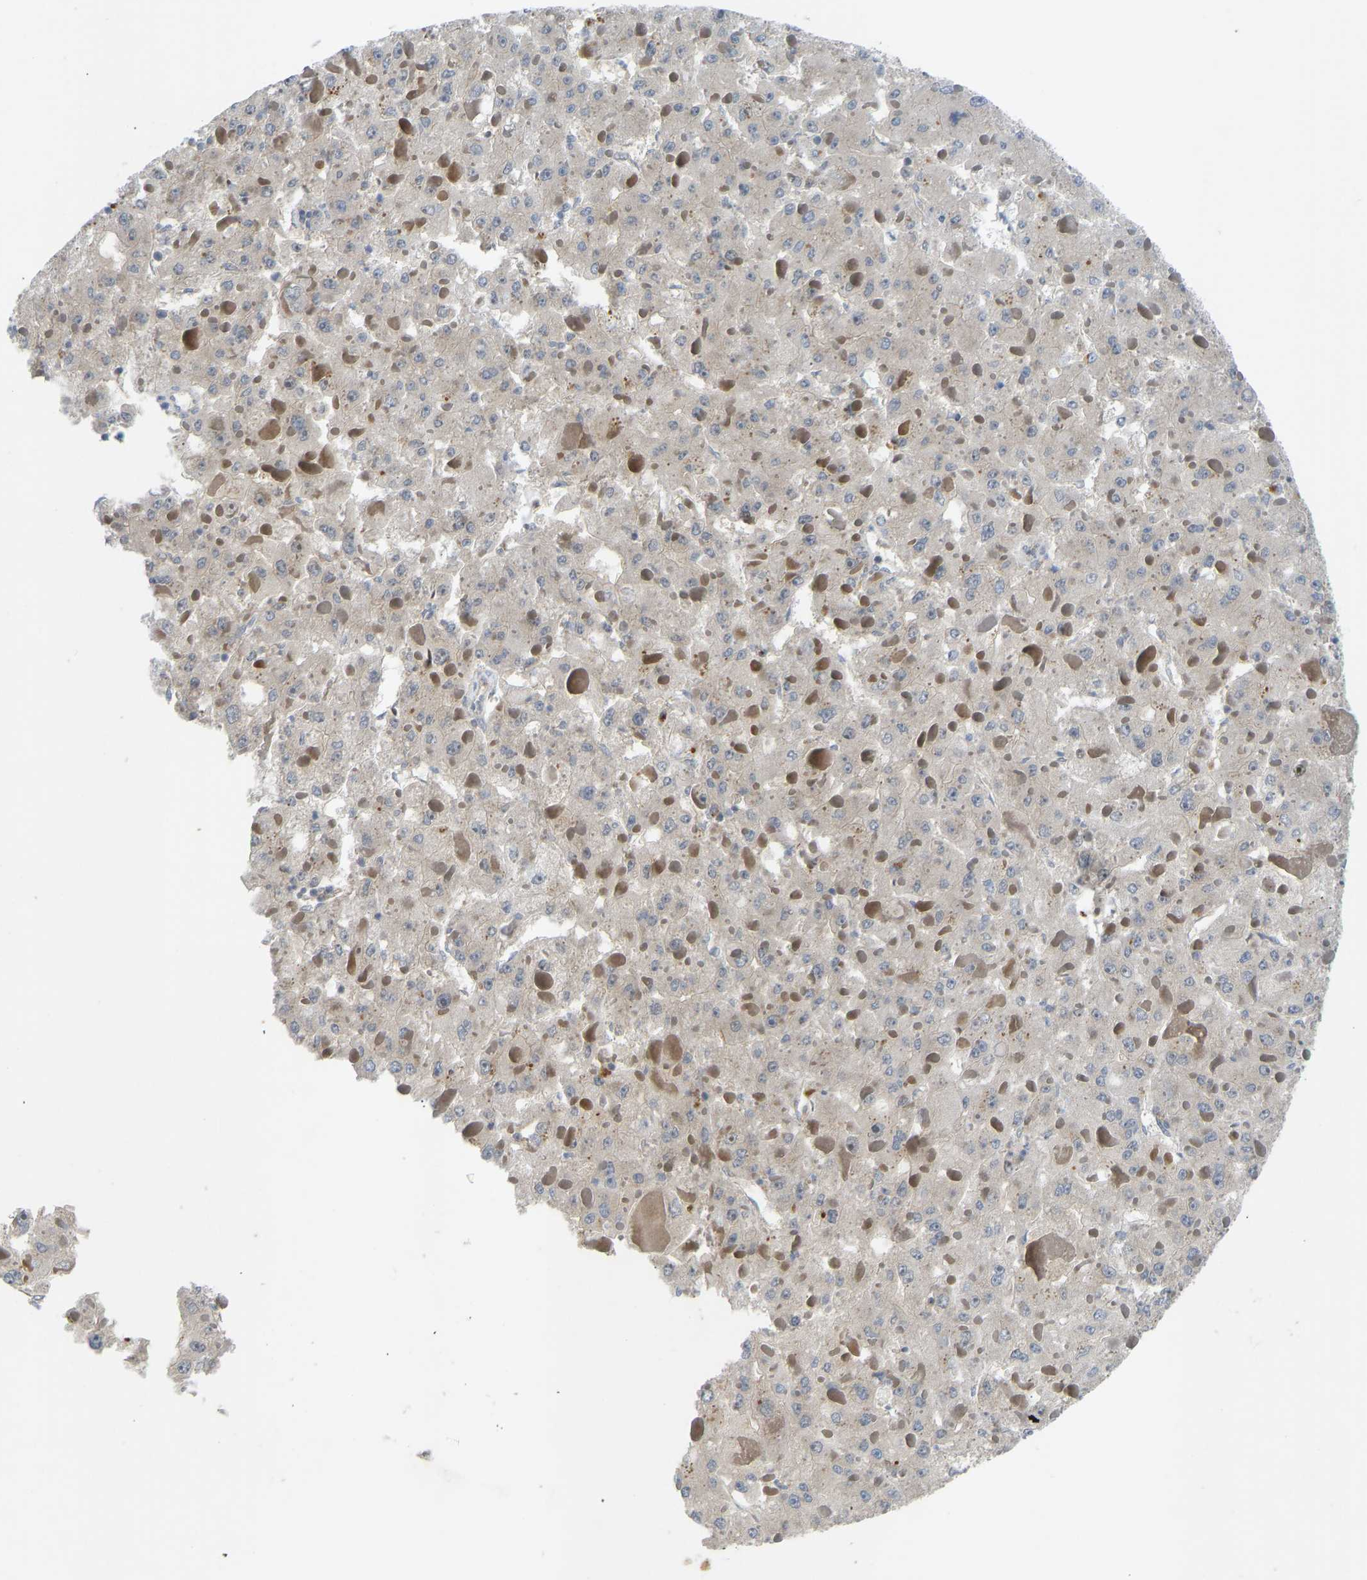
{"staining": {"intensity": "negative", "quantity": "none", "location": "none"}, "tissue": "liver cancer", "cell_type": "Tumor cells", "image_type": "cancer", "snomed": [{"axis": "morphology", "description": "Carcinoma, Hepatocellular, NOS"}, {"axis": "topography", "description": "Liver"}], "caption": "A histopathology image of human liver cancer is negative for staining in tumor cells.", "gene": "ZNF251", "patient": {"sex": "female", "age": 73}}